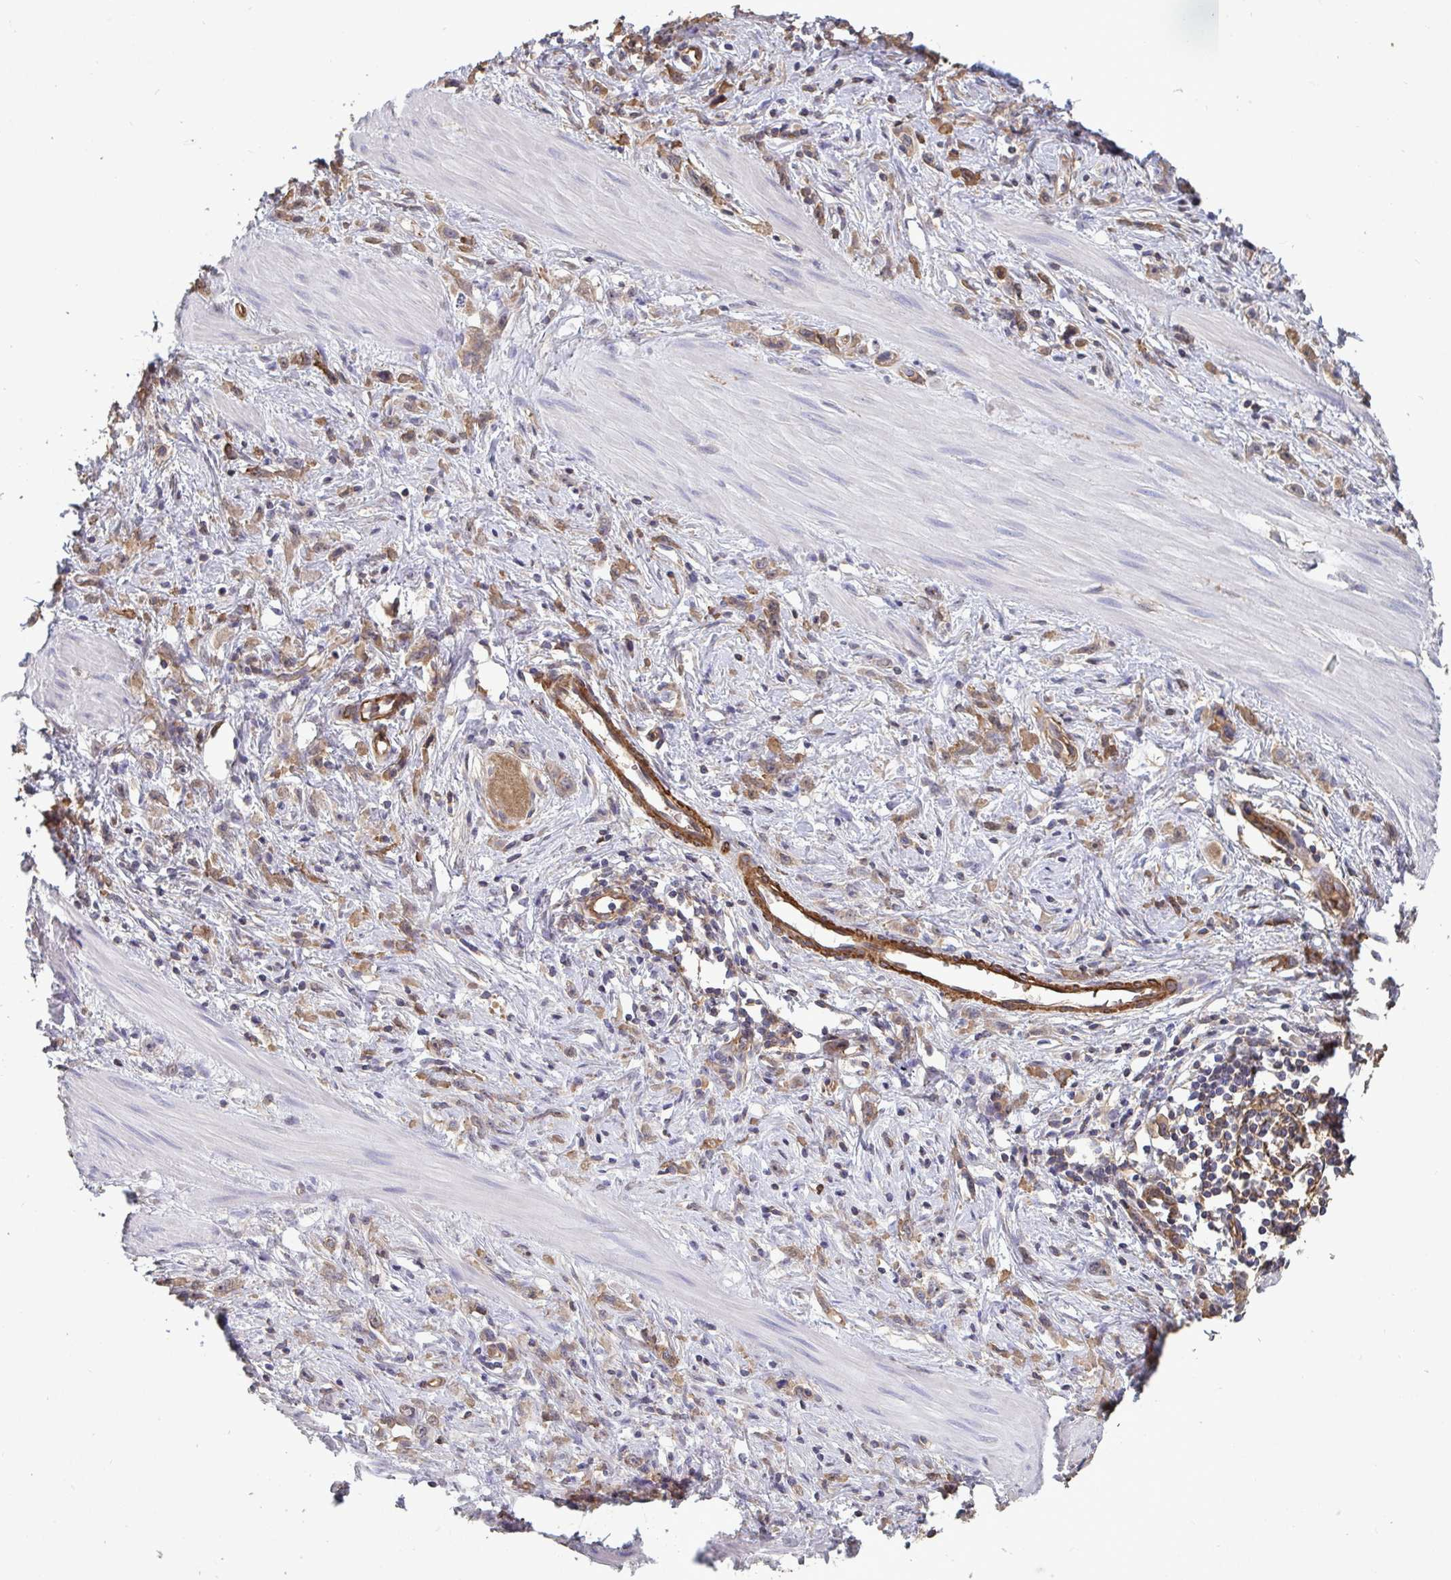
{"staining": {"intensity": "weak", "quantity": "25%-75%", "location": "cytoplasmic/membranous"}, "tissue": "stomach cancer", "cell_type": "Tumor cells", "image_type": "cancer", "snomed": [{"axis": "morphology", "description": "Adenocarcinoma, NOS"}, {"axis": "topography", "description": "Stomach"}], "caption": "The image exhibits immunohistochemical staining of stomach adenocarcinoma. There is weak cytoplasmic/membranous expression is identified in about 25%-75% of tumor cells.", "gene": "ISCU", "patient": {"sex": "male", "age": 47}}